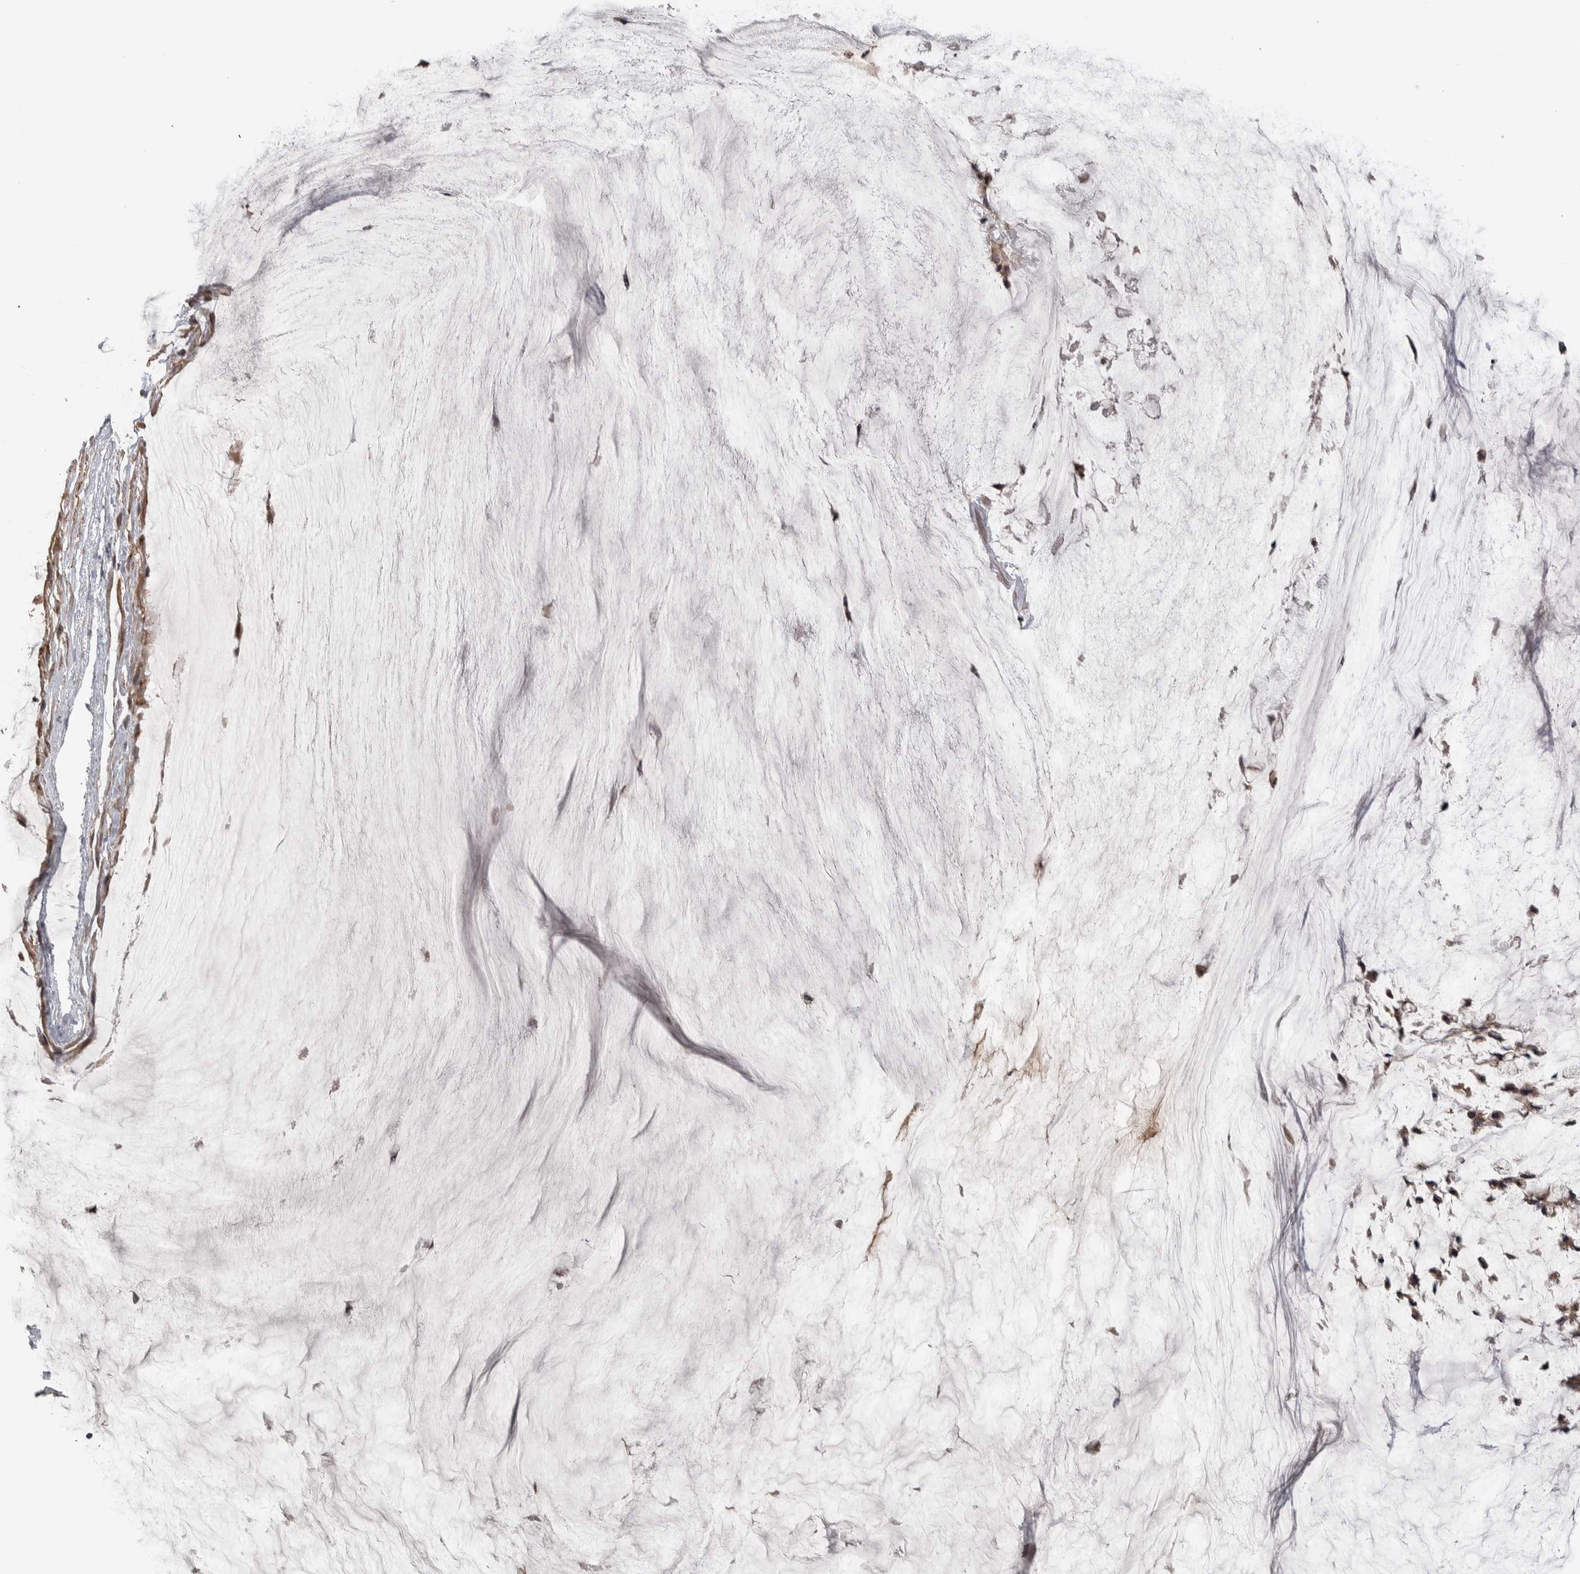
{"staining": {"intensity": "moderate", "quantity": ">75%", "location": "cytoplasmic/membranous"}, "tissue": "ovarian cancer", "cell_type": "Tumor cells", "image_type": "cancer", "snomed": [{"axis": "morphology", "description": "Cystadenocarcinoma, mucinous, NOS"}, {"axis": "topography", "description": "Ovary"}], "caption": "Ovarian cancer stained with immunohistochemistry demonstrates moderate cytoplasmic/membranous expression in approximately >75% of tumor cells. Nuclei are stained in blue.", "gene": "IFRD1", "patient": {"sex": "female", "age": 39}}